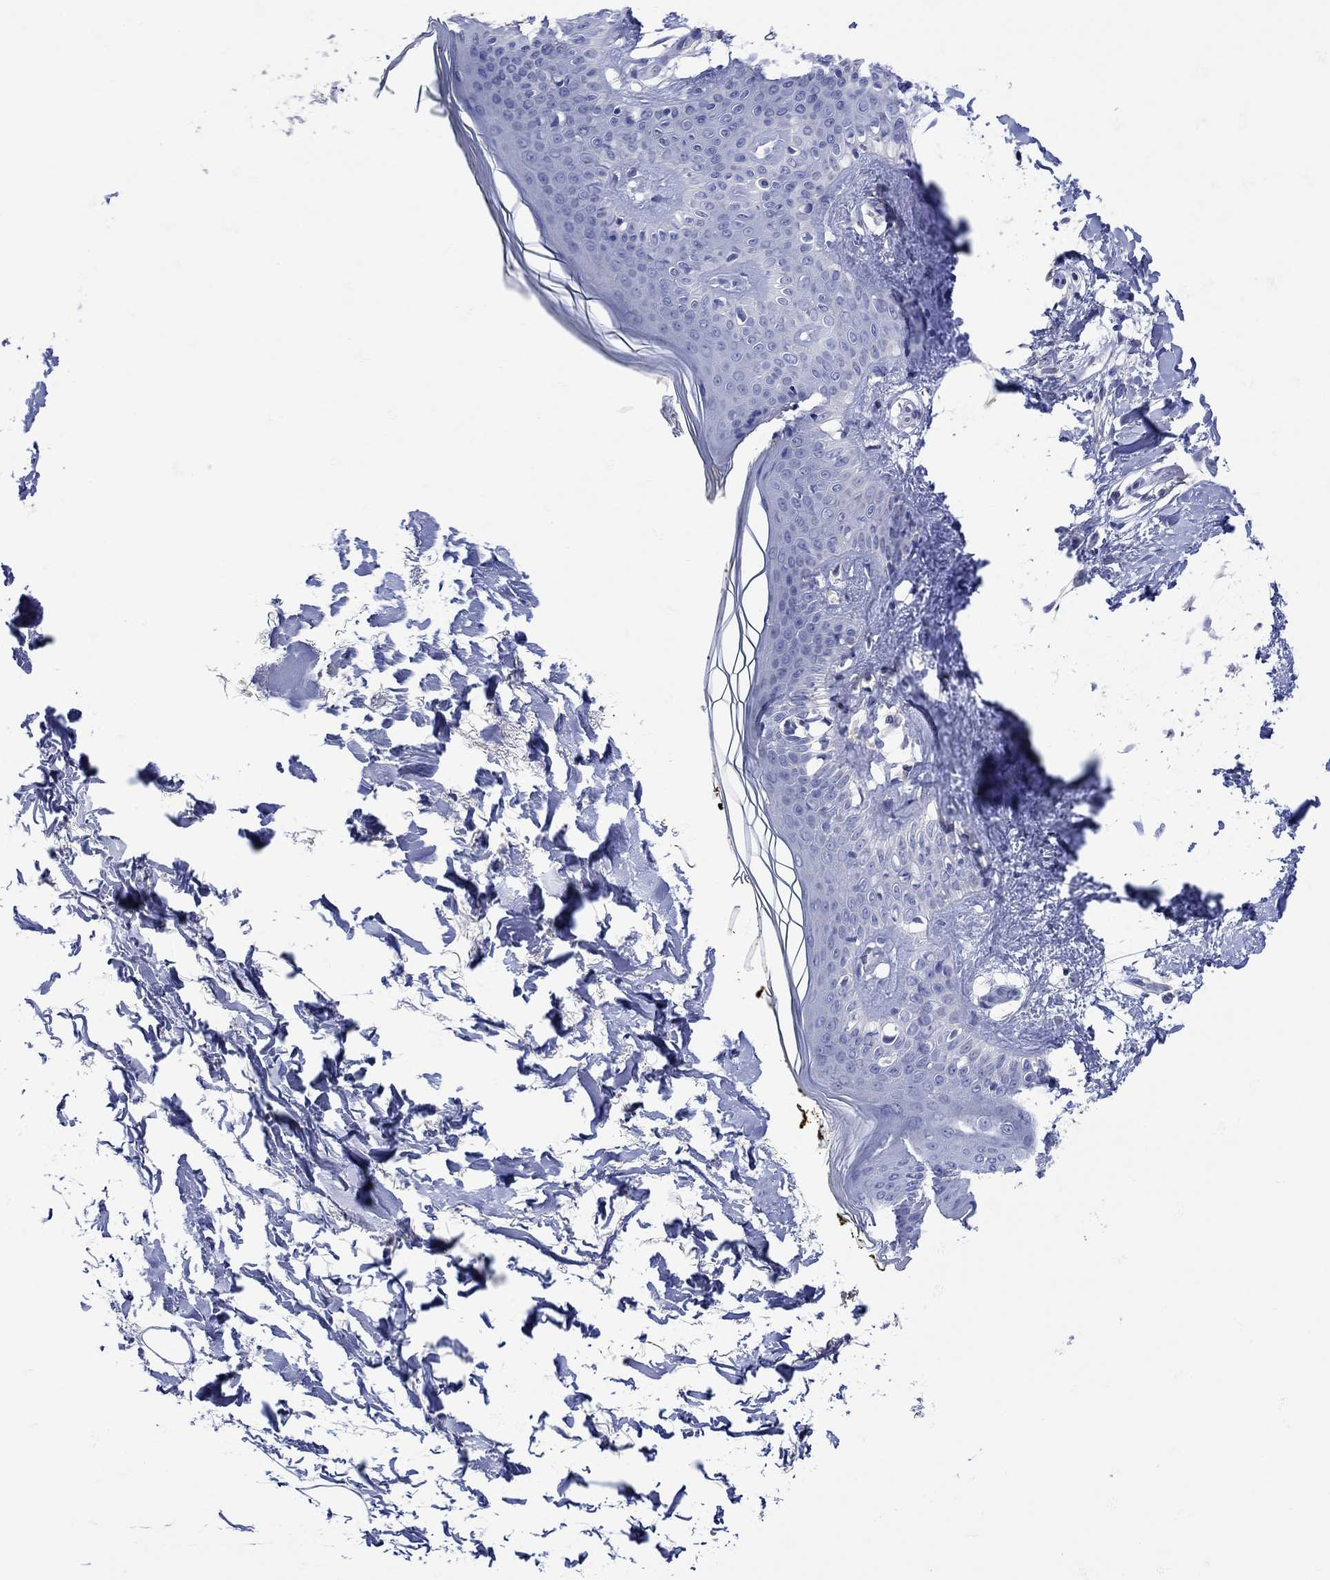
{"staining": {"intensity": "negative", "quantity": "none", "location": "none"}, "tissue": "skin", "cell_type": "Fibroblasts", "image_type": "normal", "snomed": [{"axis": "morphology", "description": "Normal tissue, NOS"}, {"axis": "topography", "description": "Skin"}], "caption": "High magnification brightfield microscopy of unremarkable skin stained with DAB (brown) and counterstained with hematoxylin (blue): fibroblasts show no significant expression. Nuclei are stained in blue.", "gene": "MSI1", "patient": {"sex": "female", "age": 34}}